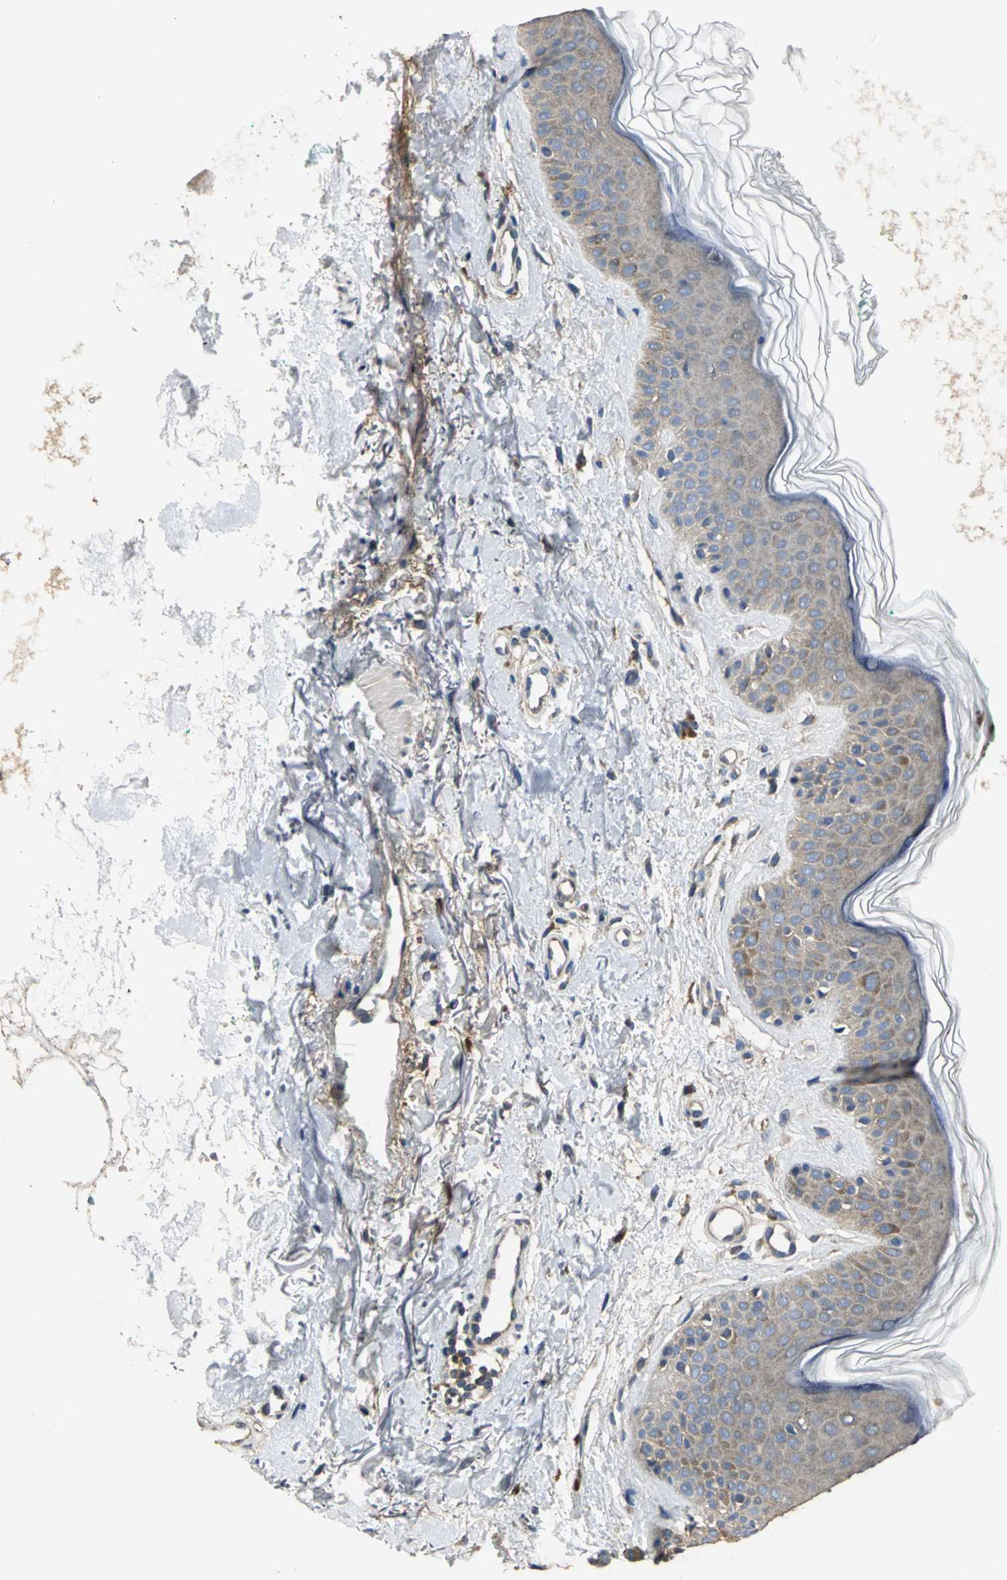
{"staining": {"intensity": "negative", "quantity": "none", "location": "none"}, "tissue": "skin", "cell_type": "Fibroblasts", "image_type": "normal", "snomed": [{"axis": "morphology", "description": "Normal tissue, NOS"}, {"axis": "topography", "description": "Skin"}], "caption": "Skin stained for a protein using immunohistochemistry demonstrates no expression fibroblasts.", "gene": "IRF3", "patient": {"sex": "male", "age": 71}}